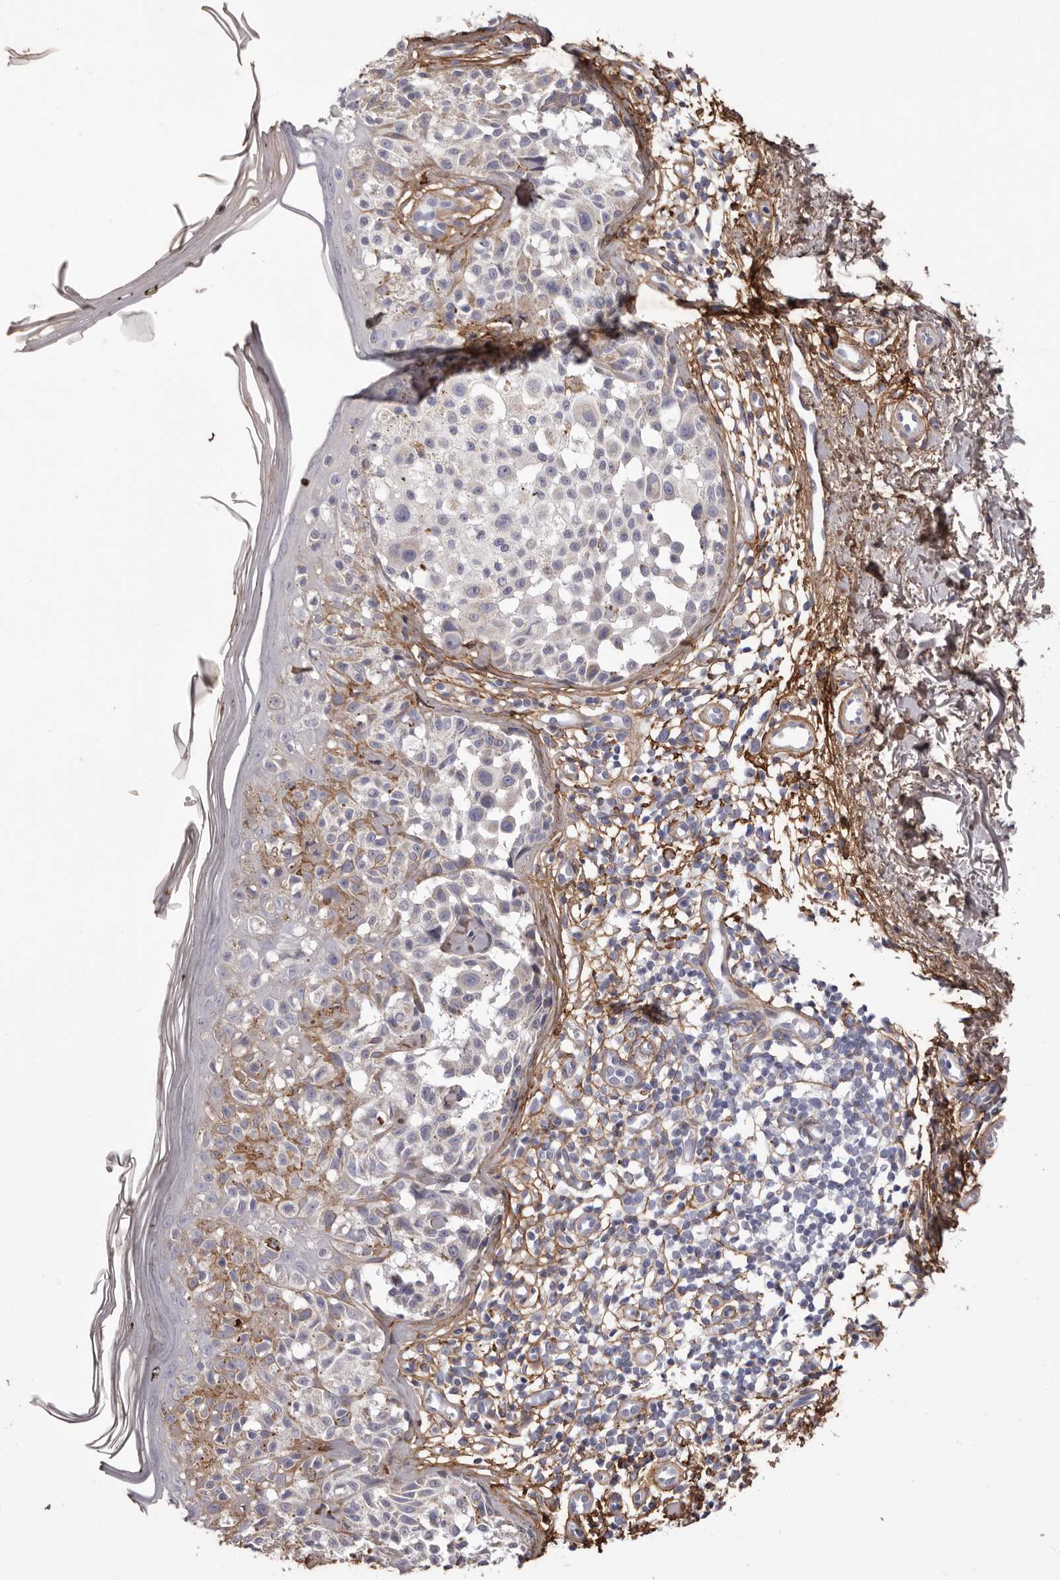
{"staining": {"intensity": "negative", "quantity": "none", "location": "none"}, "tissue": "melanoma", "cell_type": "Tumor cells", "image_type": "cancer", "snomed": [{"axis": "morphology", "description": "Malignant melanoma, NOS"}, {"axis": "topography", "description": "Skin"}], "caption": "High magnification brightfield microscopy of melanoma stained with DAB (brown) and counterstained with hematoxylin (blue): tumor cells show no significant staining.", "gene": "COL6A1", "patient": {"sex": "female", "age": 50}}